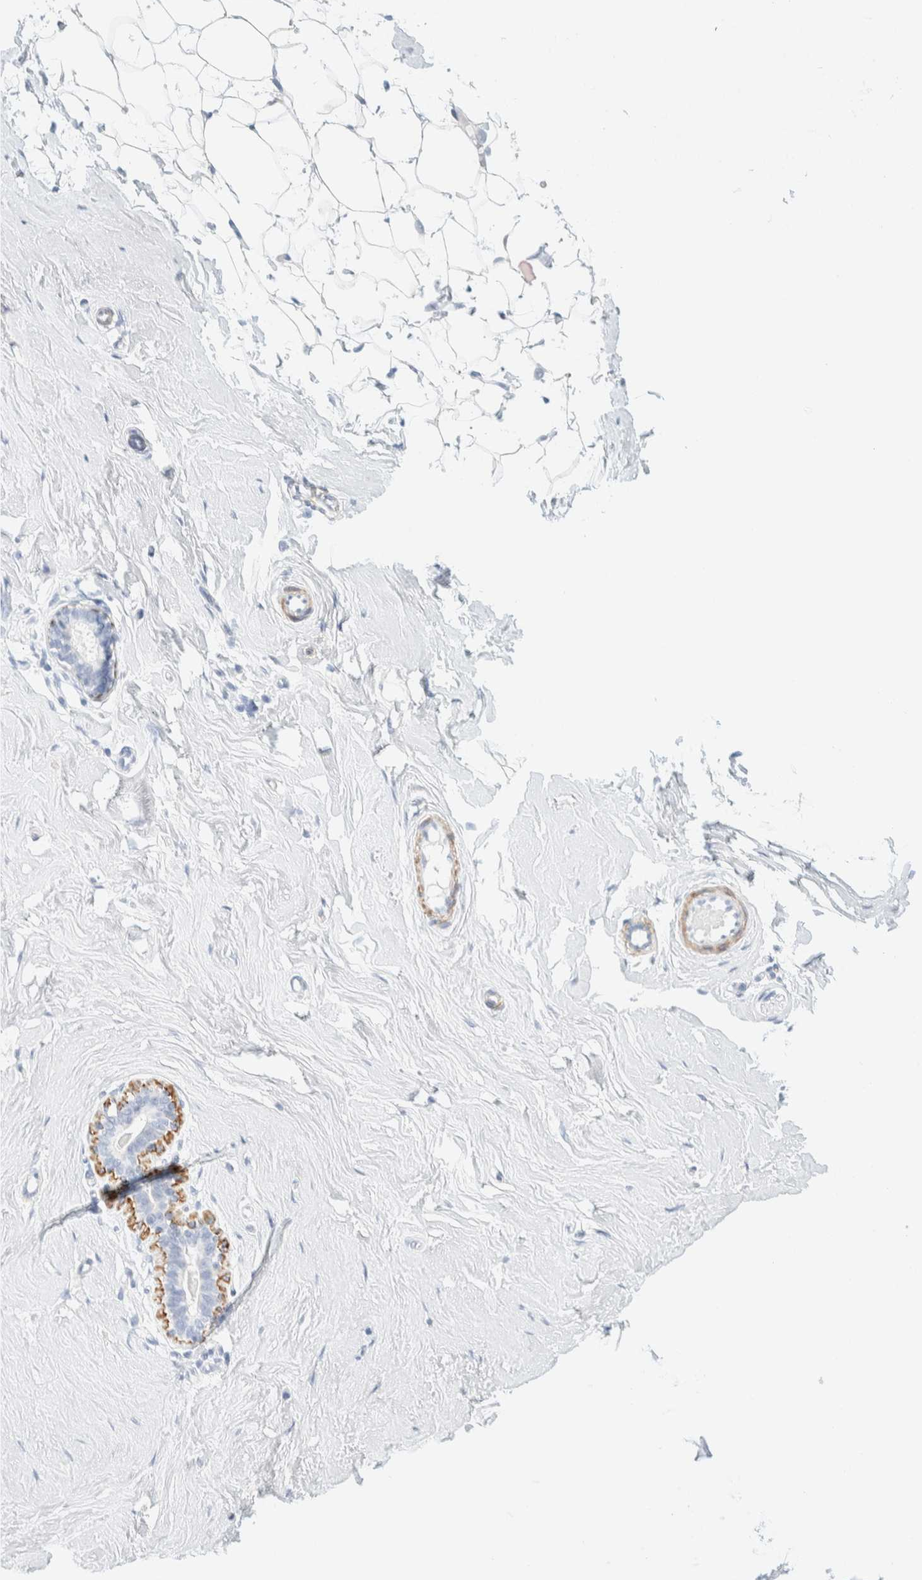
{"staining": {"intensity": "negative", "quantity": "none", "location": "none"}, "tissue": "breast", "cell_type": "Adipocytes", "image_type": "normal", "snomed": [{"axis": "morphology", "description": "Normal tissue, NOS"}, {"axis": "topography", "description": "Breast"}], "caption": "Immunohistochemistry (IHC) histopathology image of benign breast stained for a protein (brown), which displays no expression in adipocytes.", "gene": "AFMID", "patient": {"sex": "female", "age": 23}}